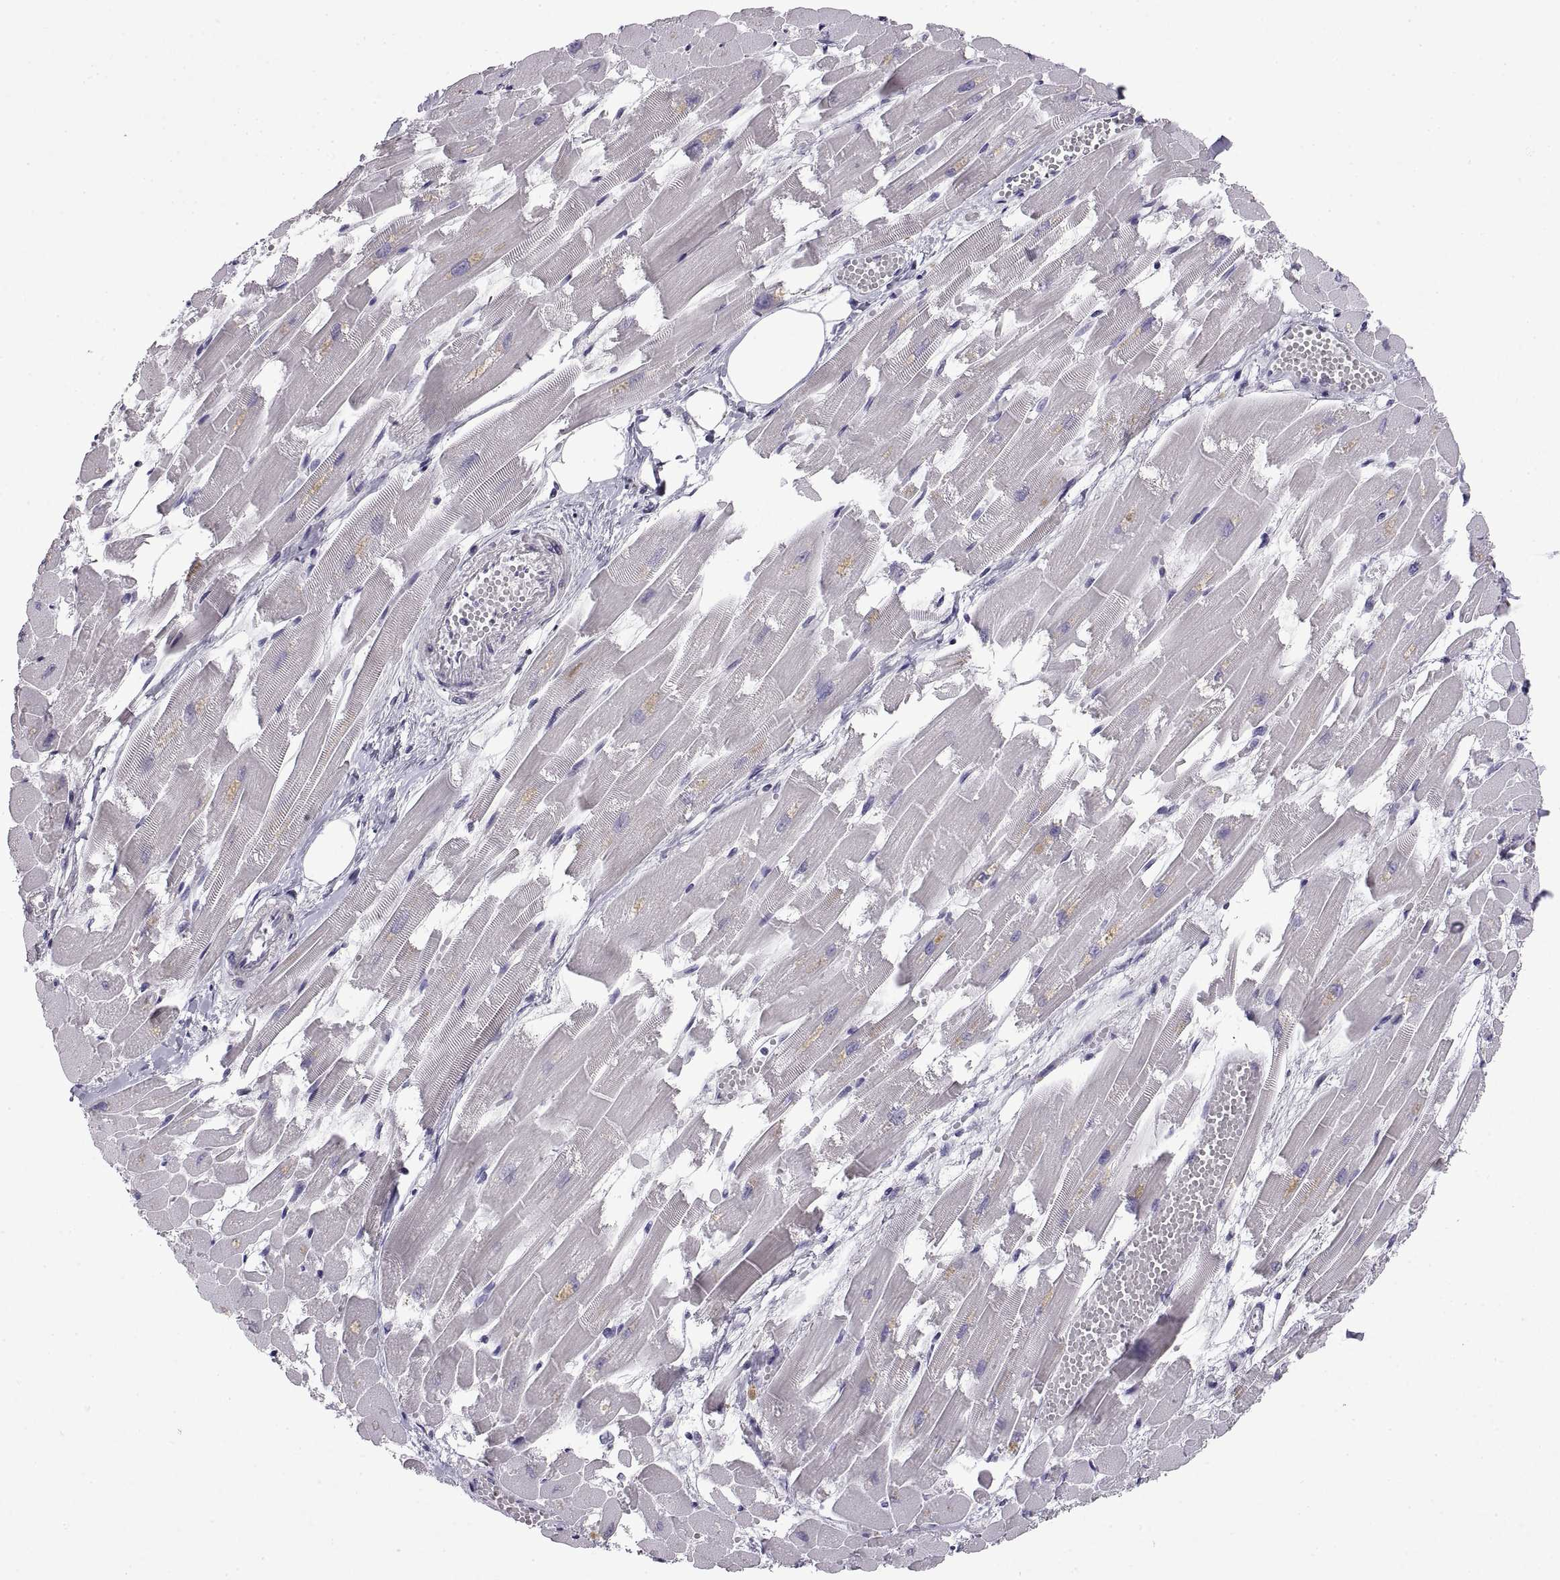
{"staining": {"intensity": "negative", "quantity": "none", "location": "none"}, "tissue": "heart muscle", "cell_type": "Cardiomyocytes", "image_type": "normal", "snomed": [{"axis": "morphology", "description": "Normal tissue, NOS"}, {"axis": "topography", "description": "Heart"}], "caption": "A high-resolution photomicrograph shows immunohistochemistry (IHC) staining of normal heart muscle, which shows no significant staining in cardiomyocytes. Nuclei are stained in blue.", "gene": "FAM170A", "patient": {"sex": "female", "age": 52}}